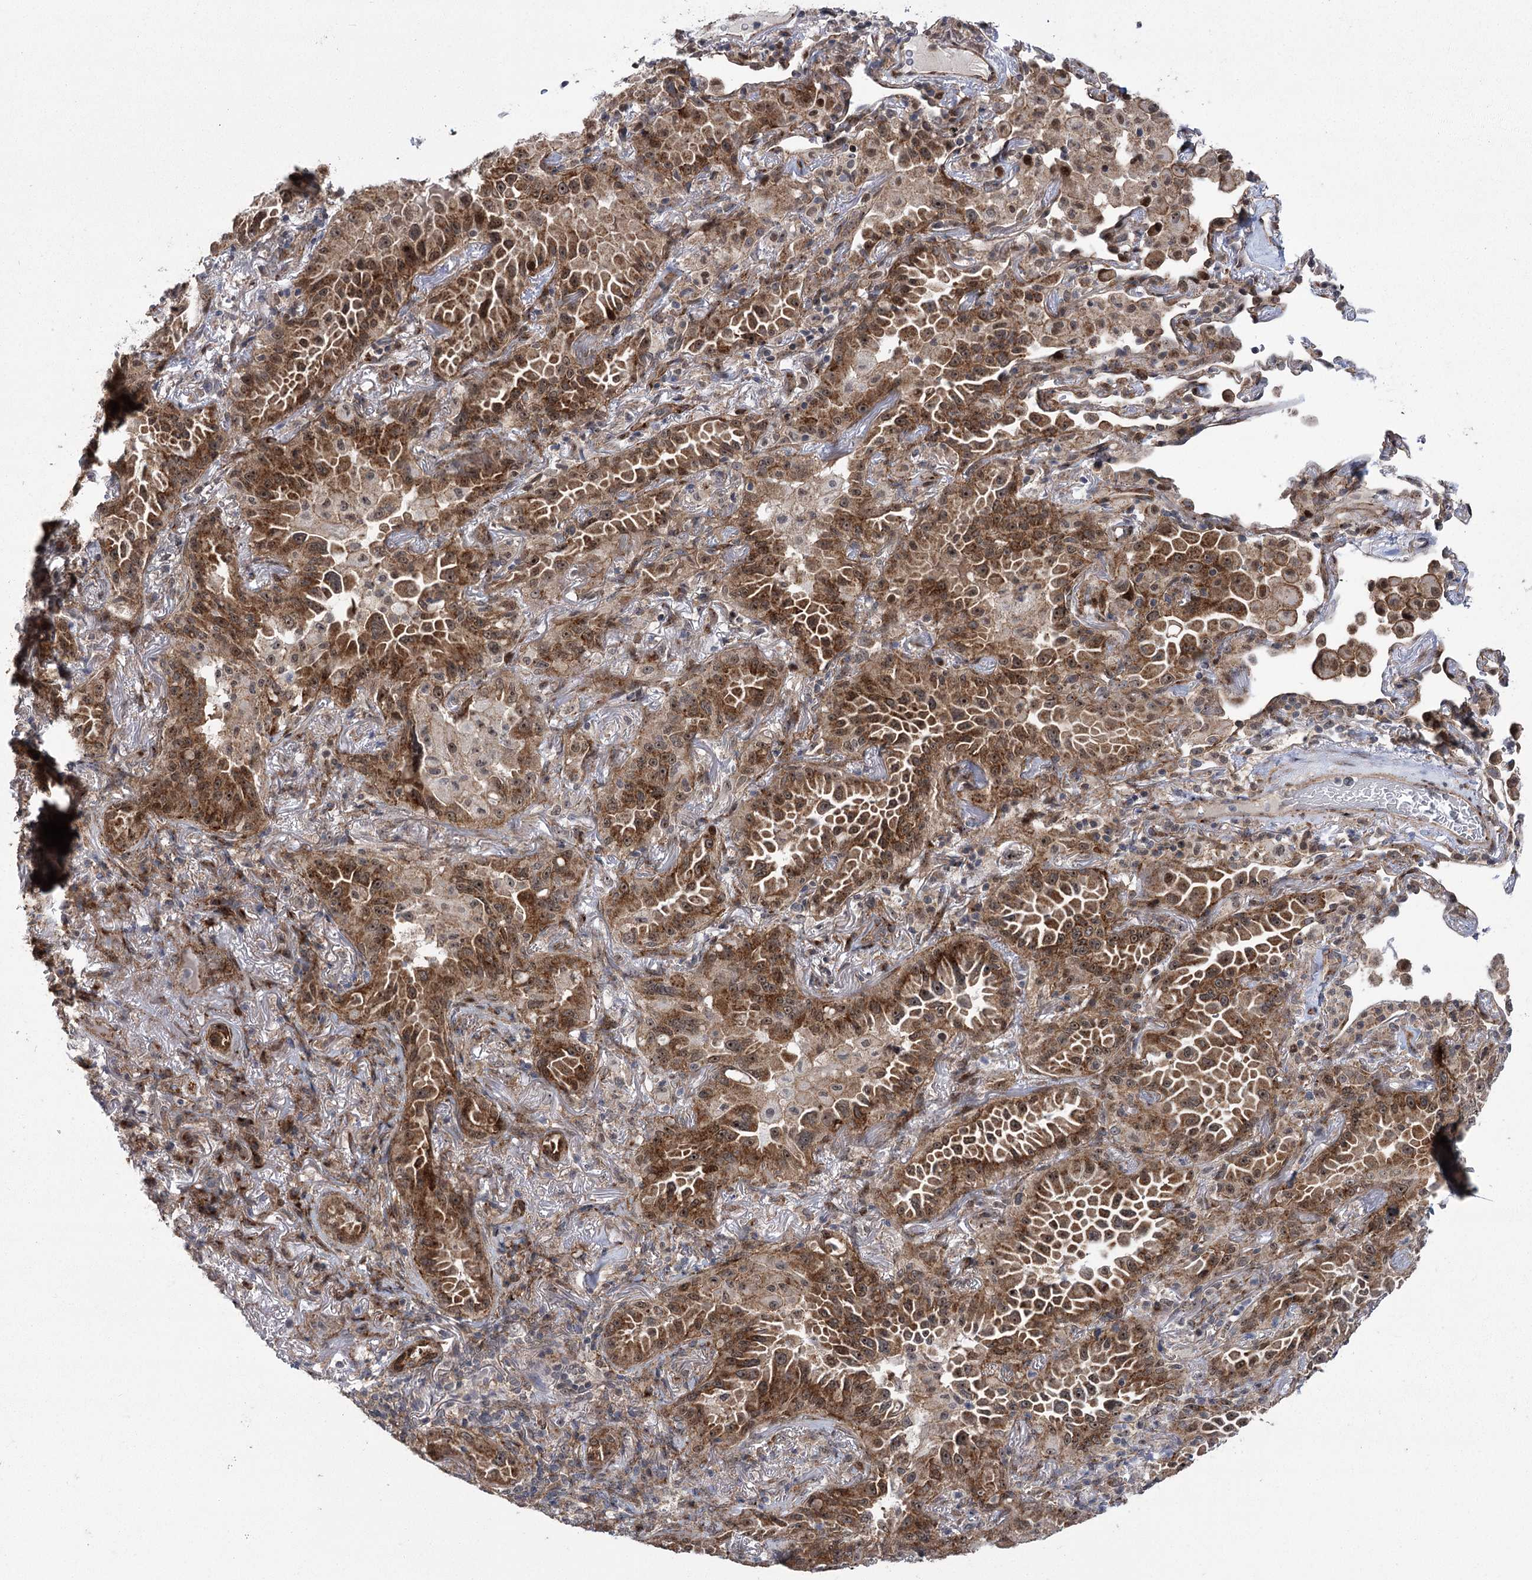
{"staining": {"intensity": "moderate", "quantity": ">75%", "location": "cytoplasmic/membranous,nuclear"}, "tissue": "lung cancer", "cell_type": "Tumor cells", "image_type": "cancer", "snomed": [{"axis": "morphology", "description": "Adenocarcinoma, NOS"}, {"axis": "topography", "description": "Lung"}], "caption": "Moderate cytoplasmic/membranous and nuclear expression is identified in approximately >75% of tumor cells in adenocarcinoma (lung). (DAB = brown stain, brightfield microscopy at high magnification).", "gene": "PARM1", "patient": {"sex": "female", "age": 69}}